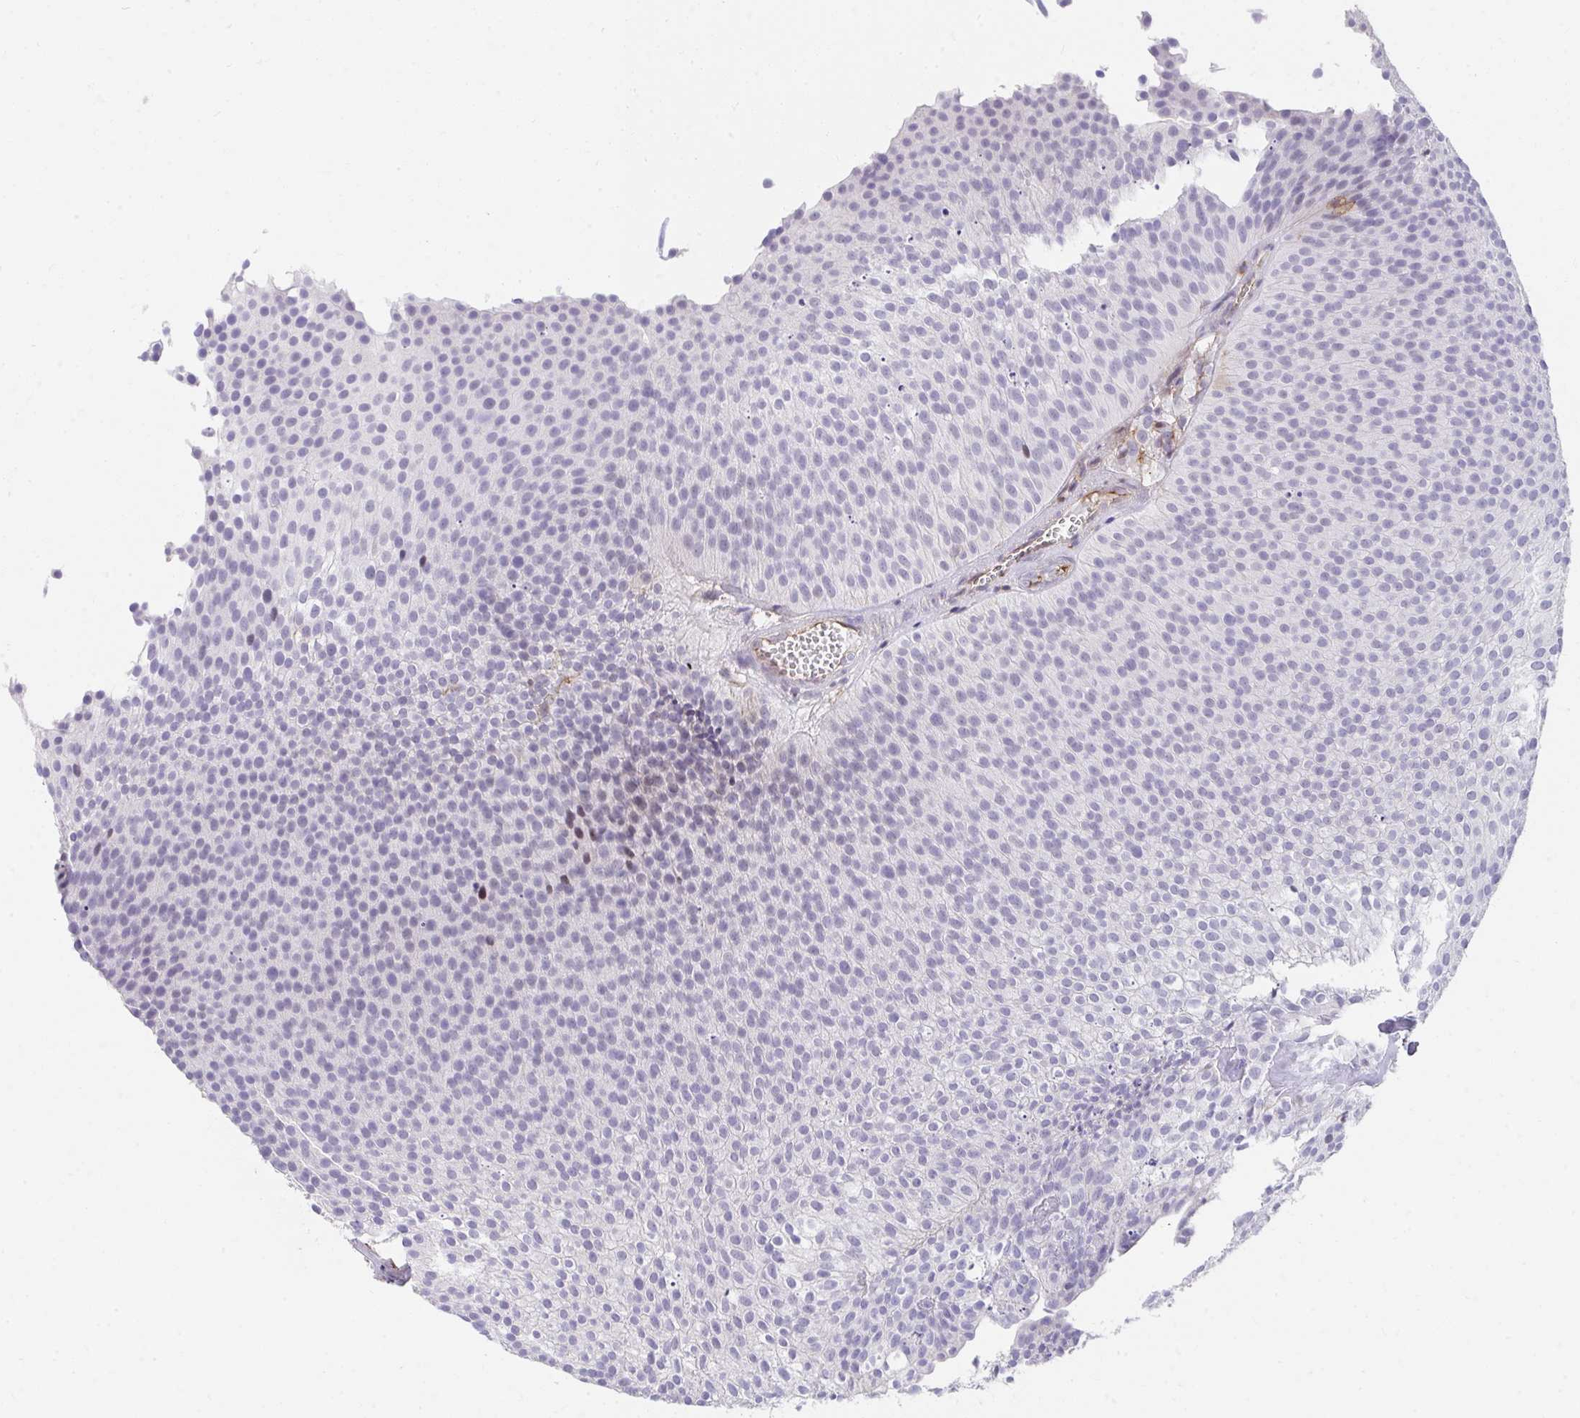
{"staining": {"intensity": "negative", "quantity": "none", "location": "none"}, "tissue": "urothelial cancer", "cell_type": "Tumor cells", "image_type": "cancer", "snomed": [{"axis": "morphology", "description": "Urothelial carcinoma, Low grade"}, {"axis": "topography", "description": "Urinary bladder"}], "caption": "There is no significant staining in tumor cells of low-grade urothelial carcinoma.", "gene": "FOXN3", "patient": {"sex": "male", "age": 91}}